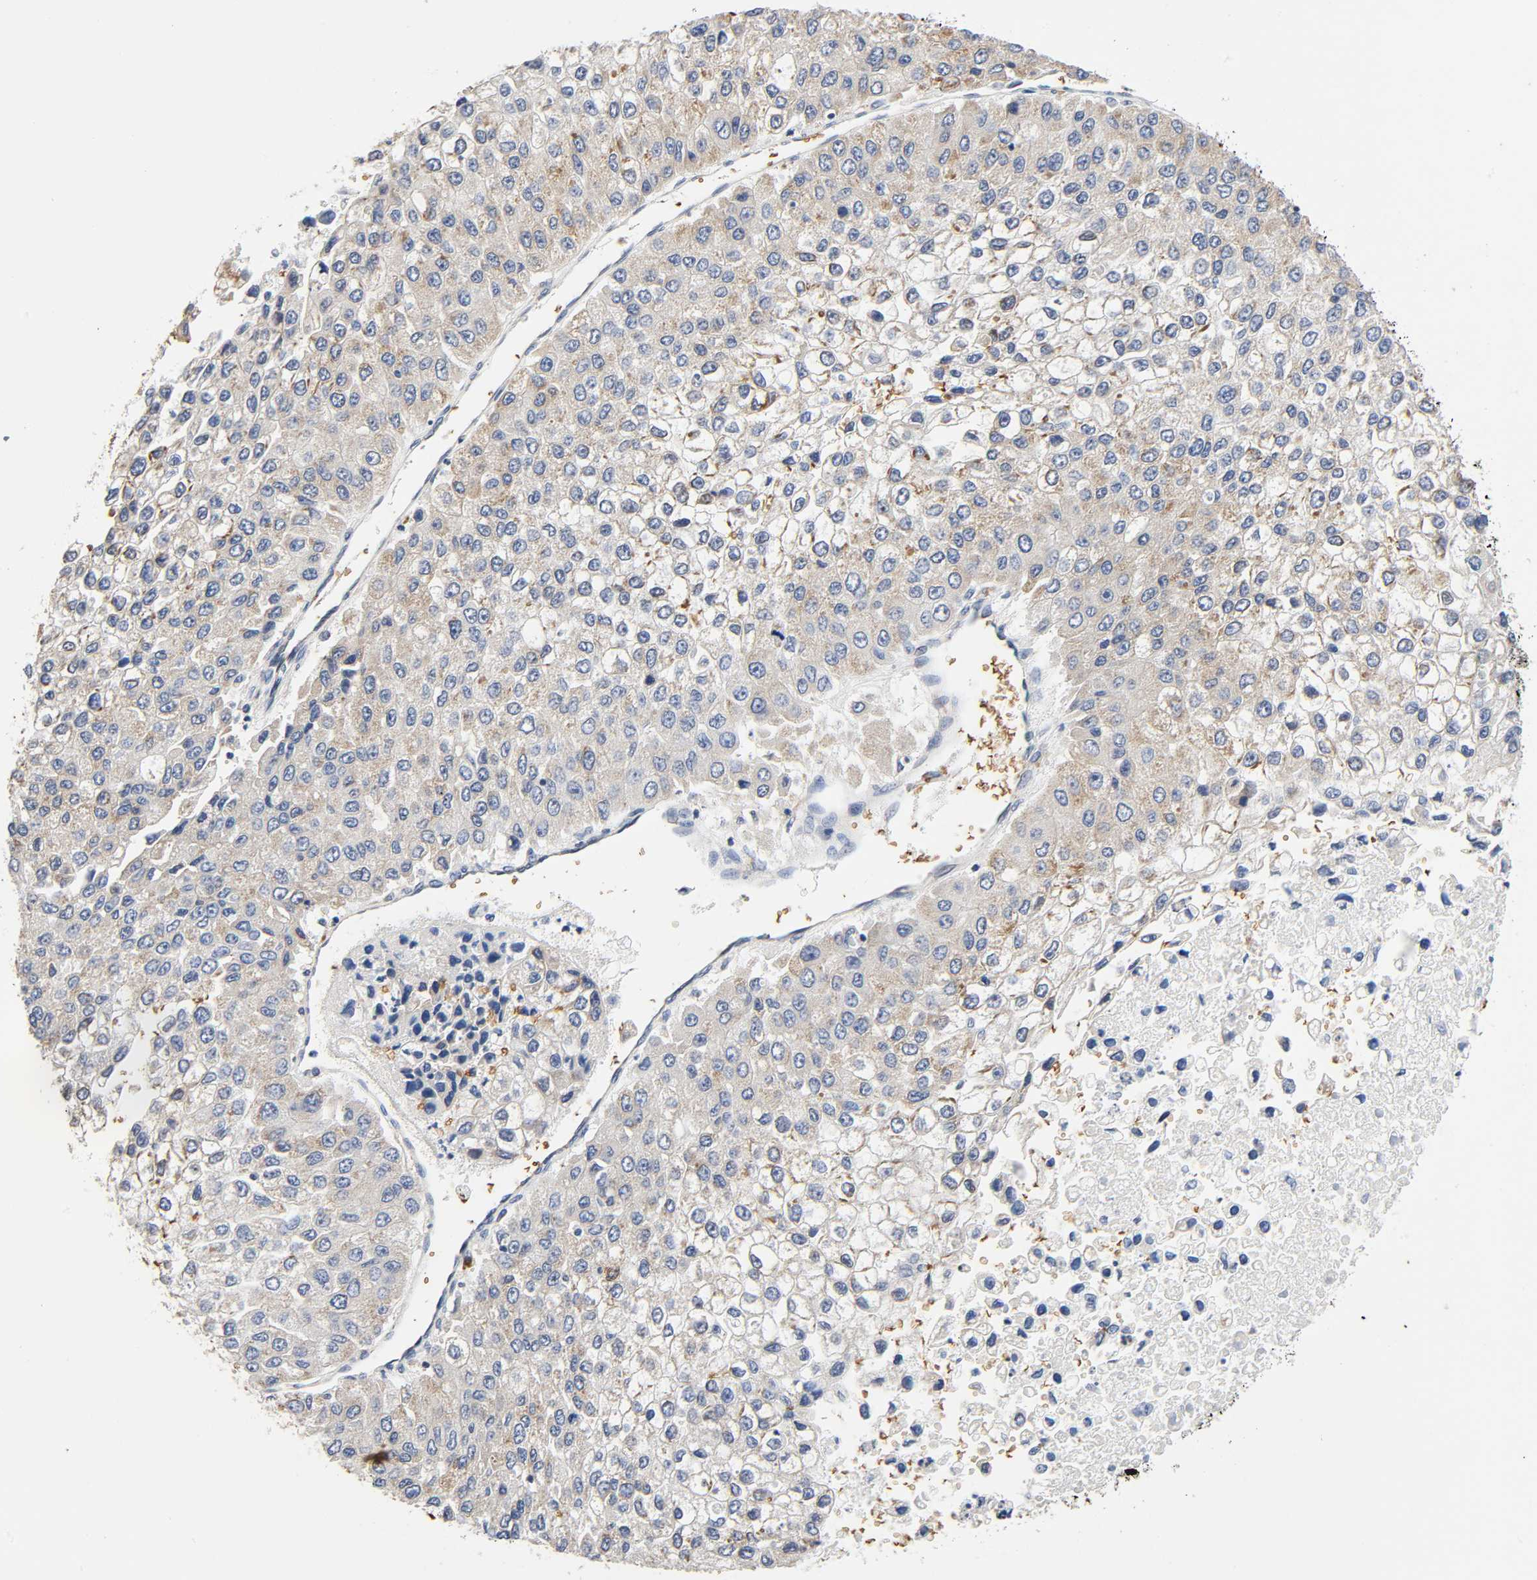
{"staining": {"intensity": "weak", "quantity": "<25%", "location": "cytoplasmic/membranous"}, "tissue": "liver cancer", "cell_type": "Tumor cells", "image_type": "cancer", "snomed": [{"axis": "morphology", "description": "Carcinoma, Hepatocellular, NOS"}, {"axis": "topography", "description": "Liver"}], "caption": "DAB (3,3'-diaminobenzidine) immunohistochemical staining of liver hepatocellular carcinoma demonstrates no significant positivity in tumor cells.", "gene": "UCKL1", "patient": {"sex": "female", "age": 66}}